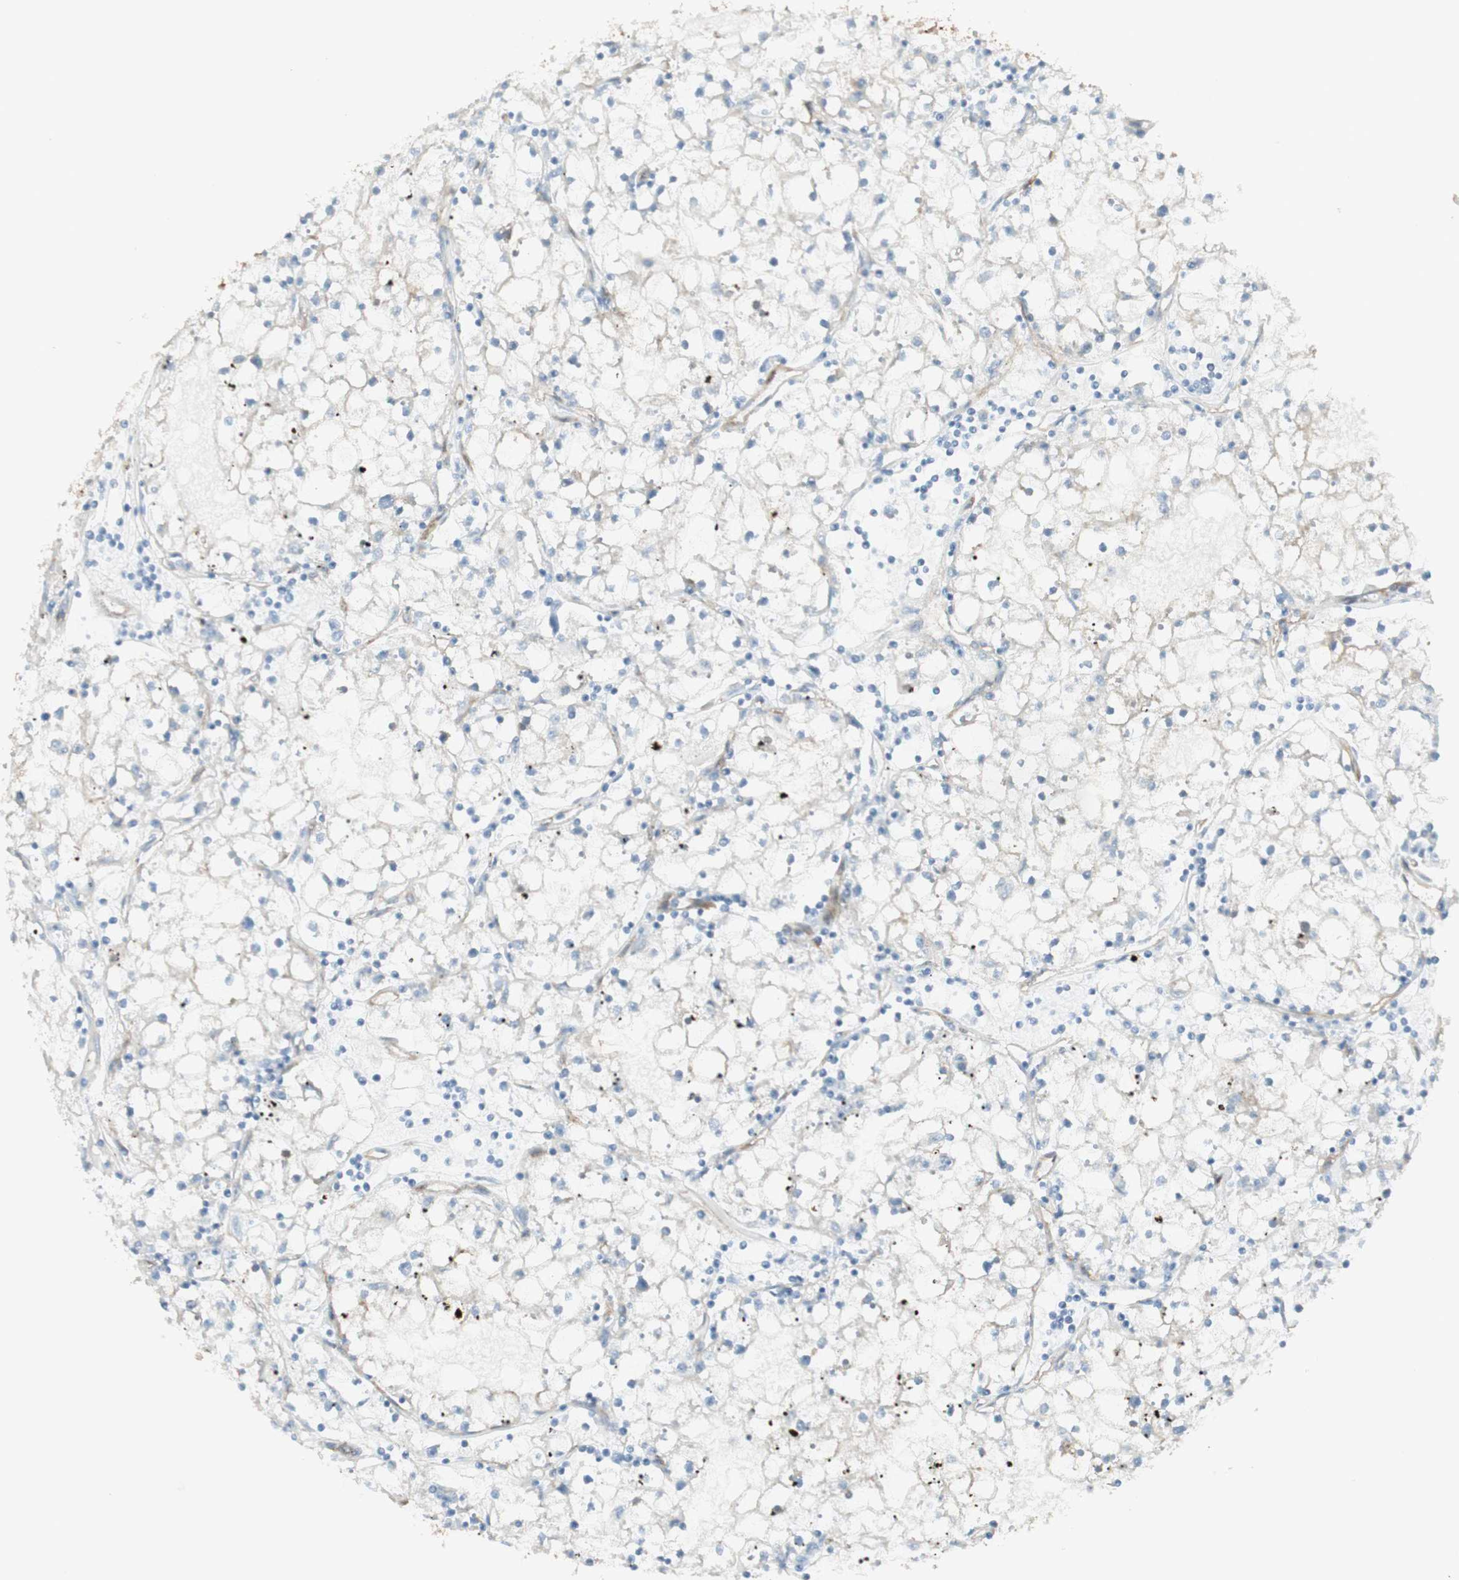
{"staining": {"intensity": "moderate", "quantity": "<25%", "location": "cytoplasmic/membranous"}, "tissue": "renal cancer", "cell_type": "Tumor cells", "image_type": "cancer", "snomed": [{"axis": "morphology", "description": "Adenocarcinoma, NOS"}, {"axis": "topography", "description": "Kidney"}], "caption": "Brown immunohistochemical staining in renal adenocarcinoma displays moderate cytoplasmic/membranous staining in approximately <25% of tumor cells.", "gene": "MYO6", "patient": {"sex": "male", "age": 56}}